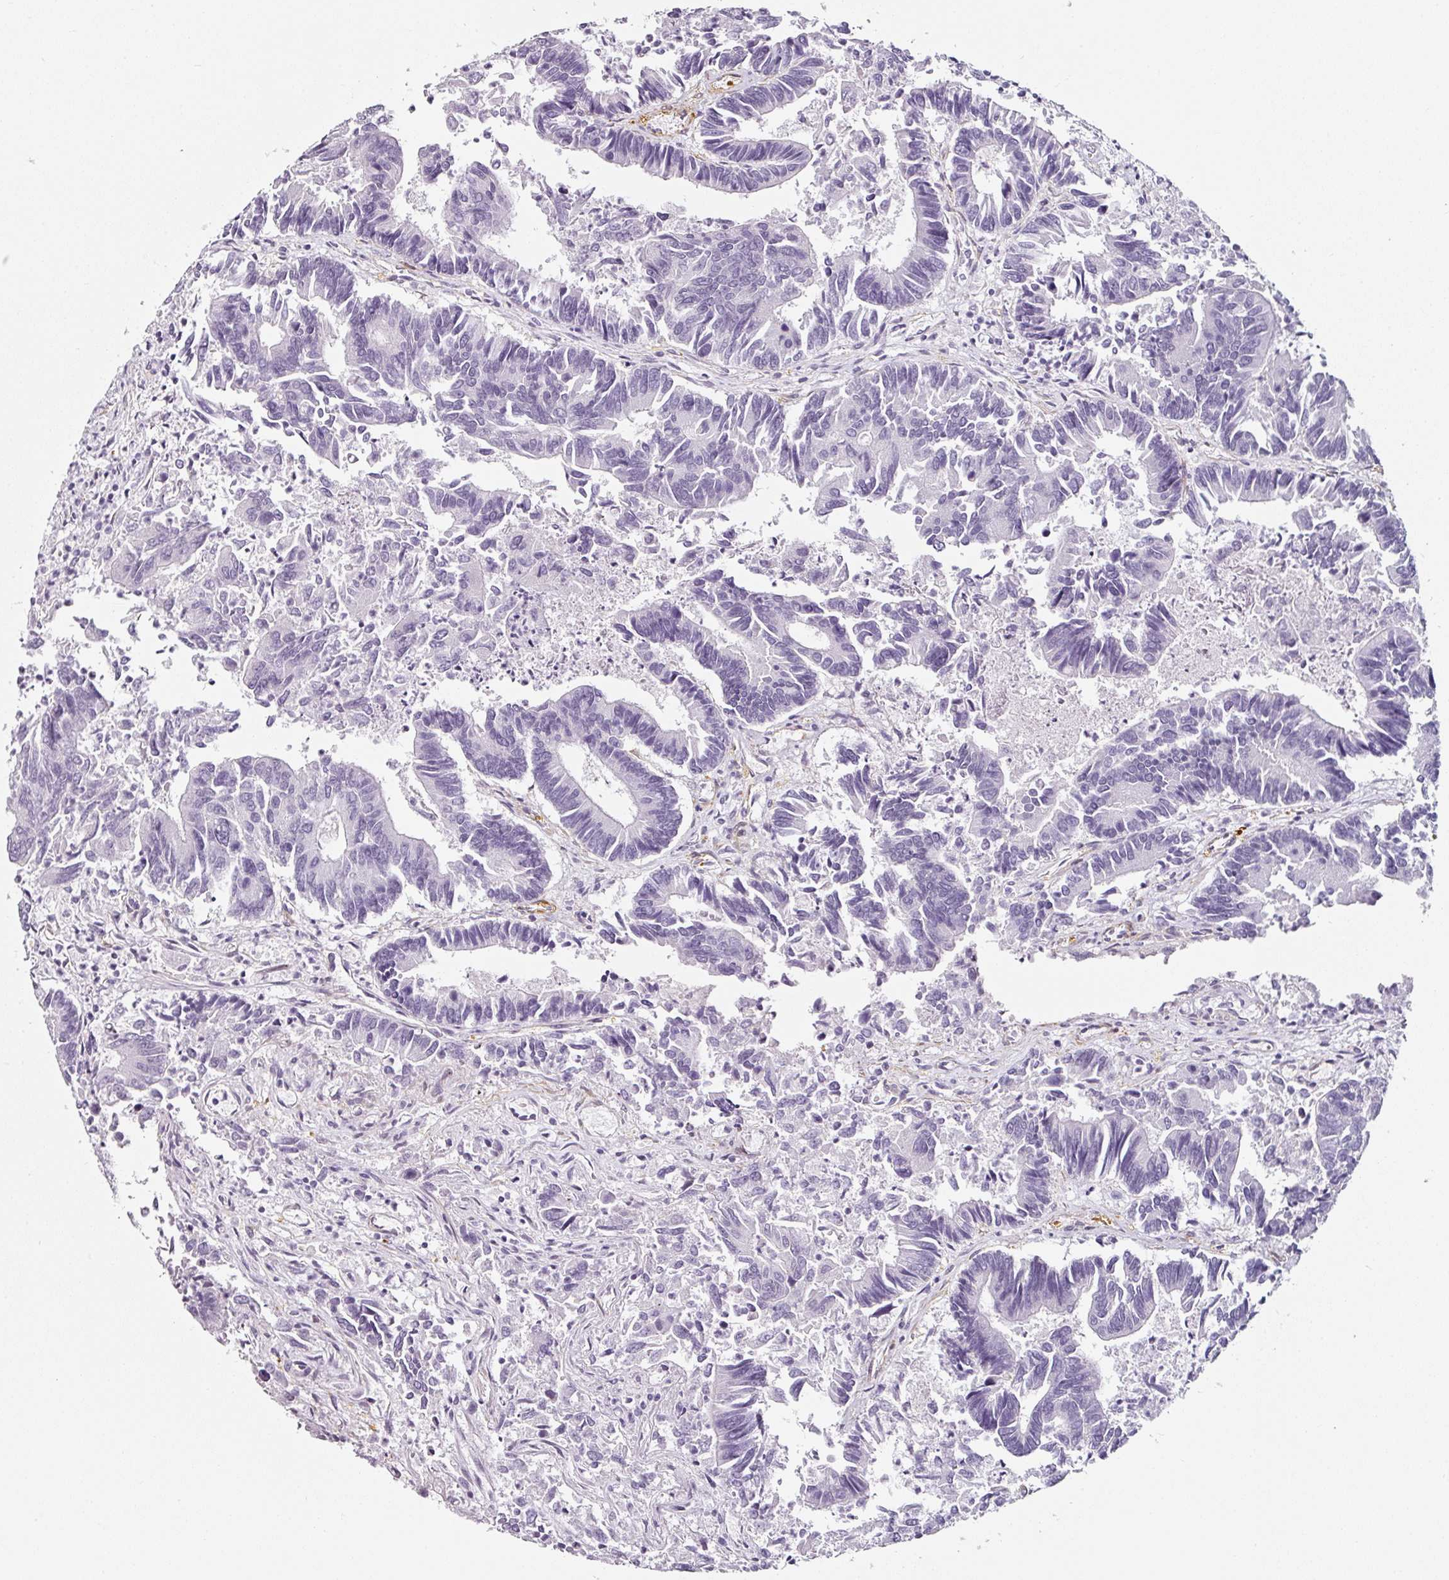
{"staining": {"intensity": "negative", "quantity": "none", "location": "none"}, "tissue": "colorectal cancer", "cell_type": "Tumor cells", "image_type": "cancer", "snomed": [{"axis": "morphology", "description": "Adenocarcinoma, NOS"}, {"axis": "topography", "description": "Colon"}], "caption": "A high-resolution image shows IHC staining of colorectal adenocarcinoma, which displays no significant staining in tumor cells. (DAB (3,3'-diaminobenzidine) immunohistochemistry, high magnification).", "gene": "CAP2", "patient": {"sex": "female", "age": 67}}